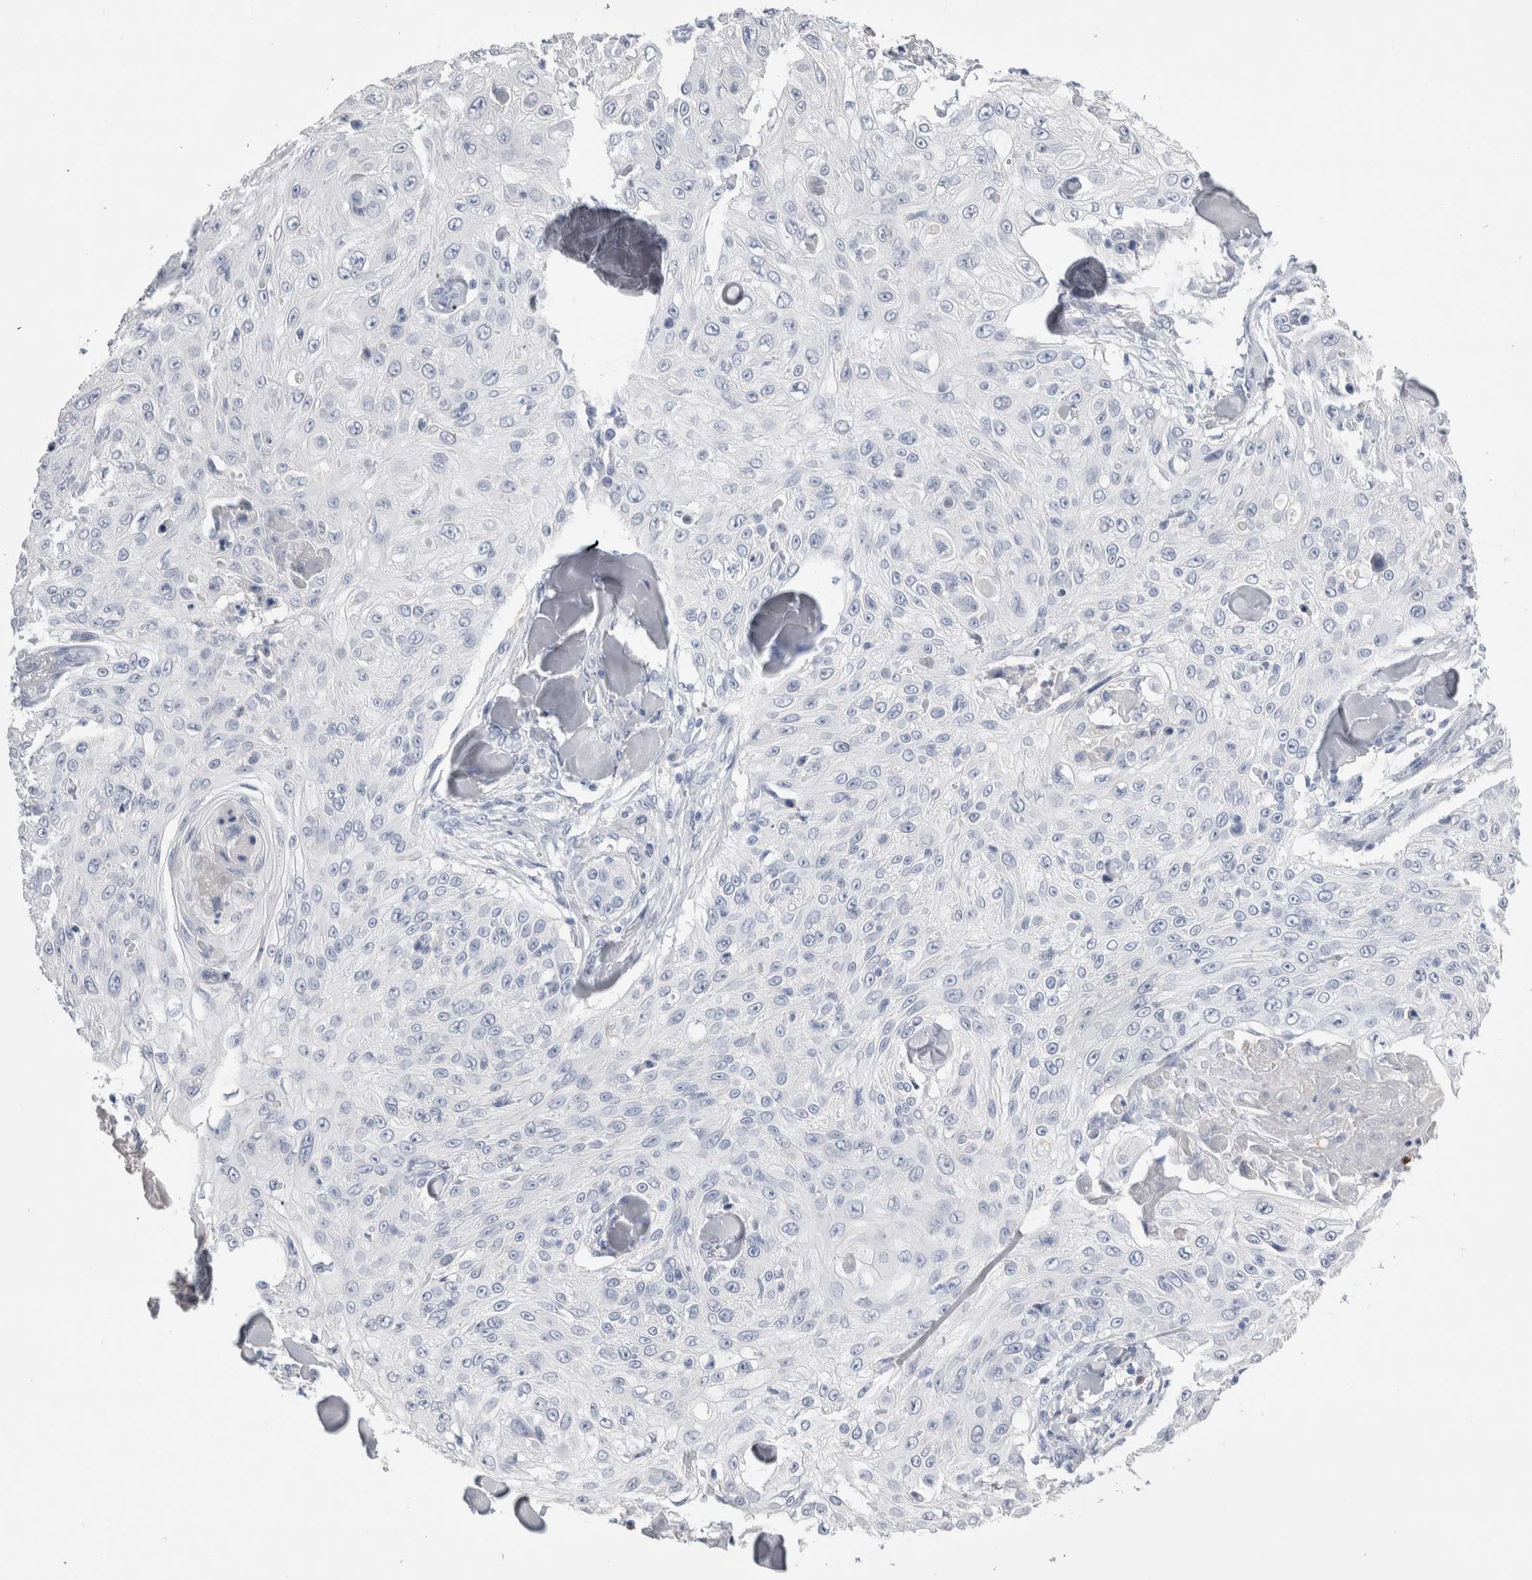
{"staining": {"intensity": "negative", "quantity": "none", "location": "none"}, "tissue": "skin cancer", "cell_type": "Tumor cells", "image_type": "cancer", "snomed": [{"axis": "morphology", "description": "Squamous cell carcinoma, NOS"}, {"axis": "topography", "description": "Skin"}], "caption": "High power microscopy histopathology image of an IHC photomicrograph of squamous cell carcinoma (skin), revealing no significant expression in tumor cells.", "gene": "S100A12", "patient": {"sex": "male", "age": 86}}